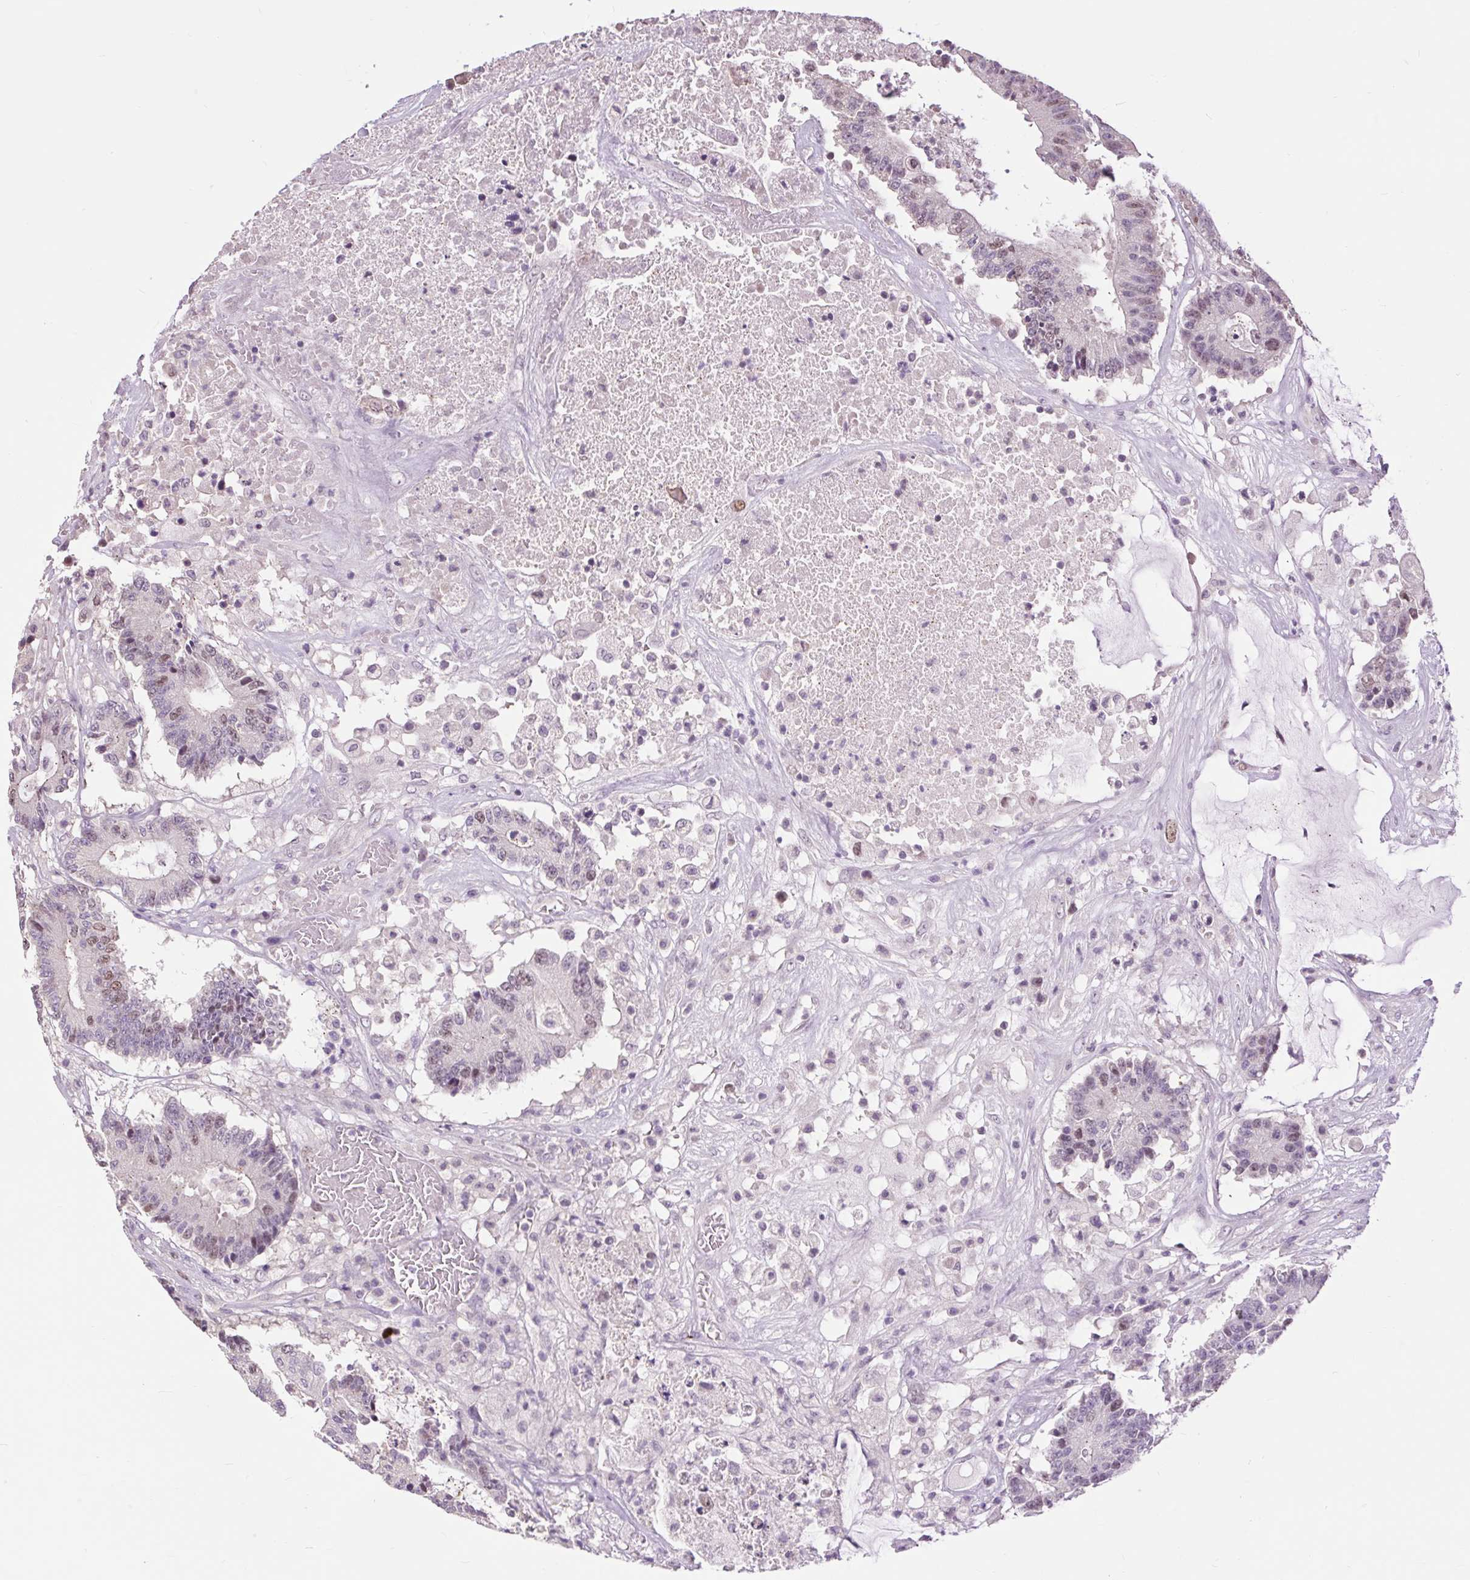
{"staining": {"intensity": "moderate", "quantity": "<25%", "location": "nuclear"}, "tissue": "colorectal cancer", "cell_type": "Tumor cells", "image_type": "cancer", "snomed": [{"axis": "morphology", "description": "Adenocarcinoma, NOS"}, {"axis": "topography", "description": "Colon"}], "caption": "IHC staining of adenocarcinoma (colorectal), which reveals low levels of moderate nuclear expression in about <25% of tumor cells indicating moderate nuclear protein positivity. The staining was performed using DAB (3,3'-diaminobenzidine) (brown) for protein detection and nuclei were counterstained in hematoxylin (blue).", "gene": "RACGAP1", "patient": {"sex": "female", "age": 84}}